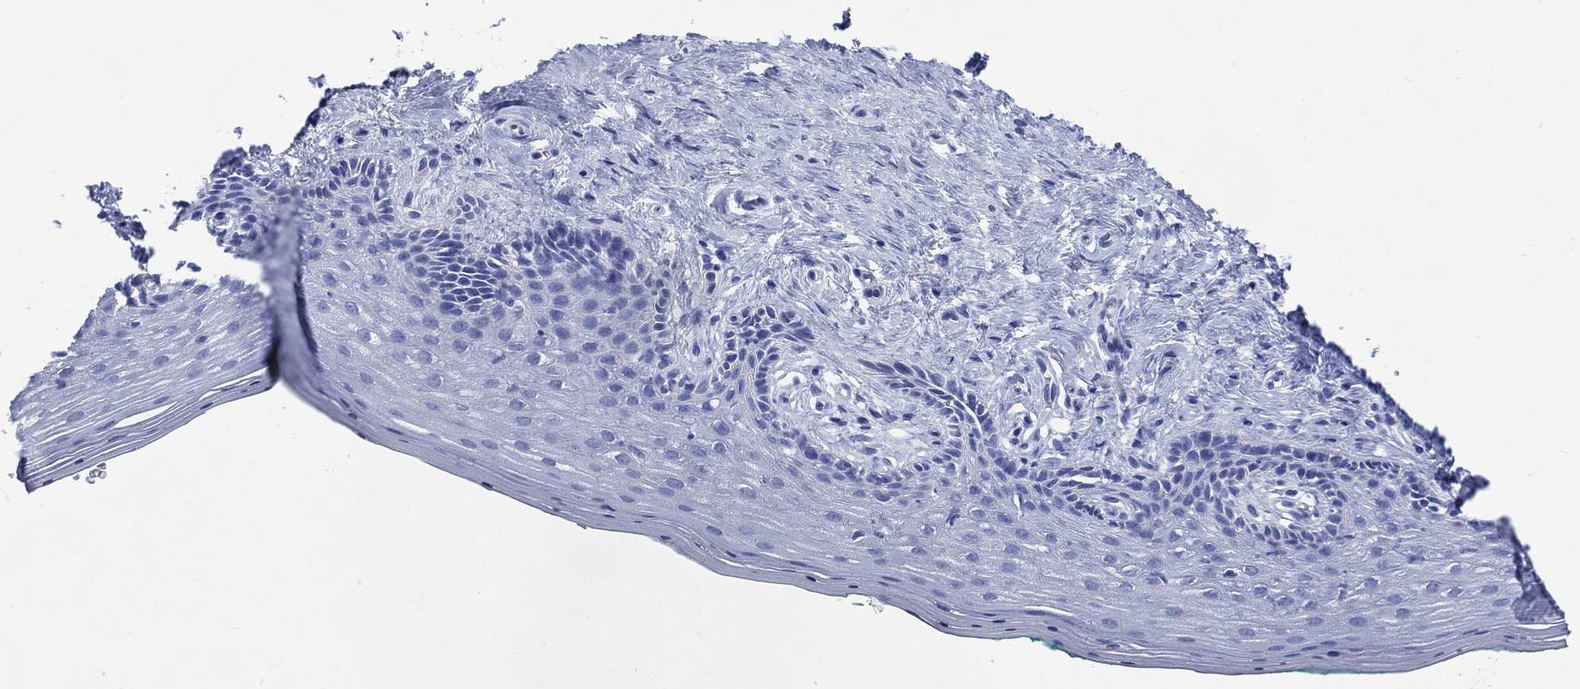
{"staining": {"intensity": "negative", "quantity": "none", "location": "none"}, "tissue": "vagina", "cell_type": "Squamous epithelial cells", "image_type": "normal", "snomed": [{"axis": "morphology", "description": "Normal tissue, NOS"}, {"axis": "topography", "description": "Vagina"}], "caption": "Protein analysis of unremarkable vagina exhibits no significant positivity in squamous epithelial cells. Brightfield microscopy of immunohistochemistry (IHC) stained with DAB (brown) and hematoxylin (blue), captured at high magnification.", "gene": "SHCBP1L", "patient": {"sex": "female", "age": 45}}